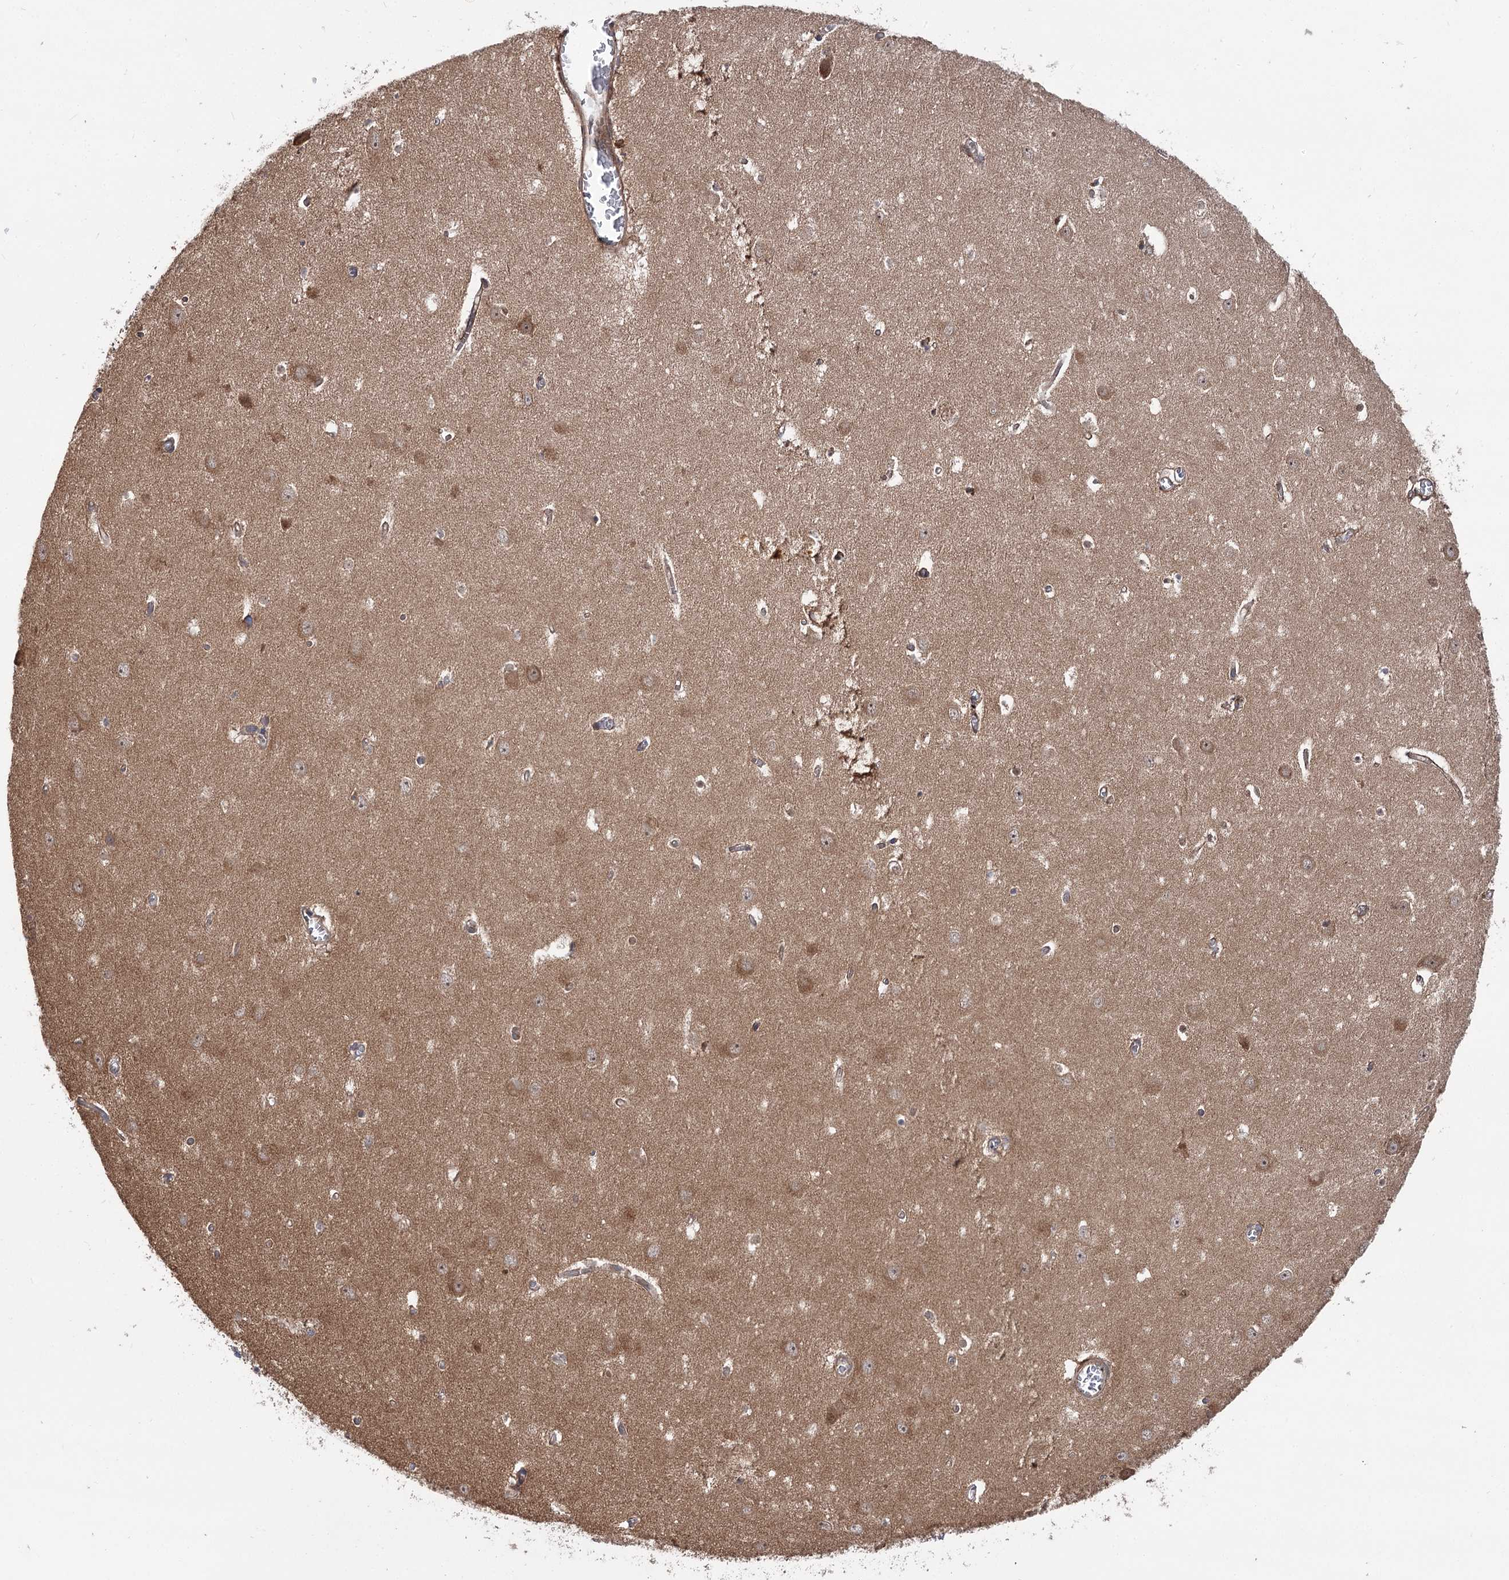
{"staining": {"intensity": "negative", "quantity": "none", "location": "none"}, "tissue": "hippocampus", "cell_type": "Glial cells", "image_type": "normal", "snomed": [{"axis": "morphology", "description": "Normal tissue, NOS"}, {"axis": "topography", "description": "Hippocampus"}], "caption": "Benign hippocampus was stained to show a protein in brown. There is no significant positivity in glial cells. (DAB immunohistochemistry (IHC) with hematoxylin counter stain).", "gene": "VPS37B", "patient": {"sex": "female", "age": 64}}